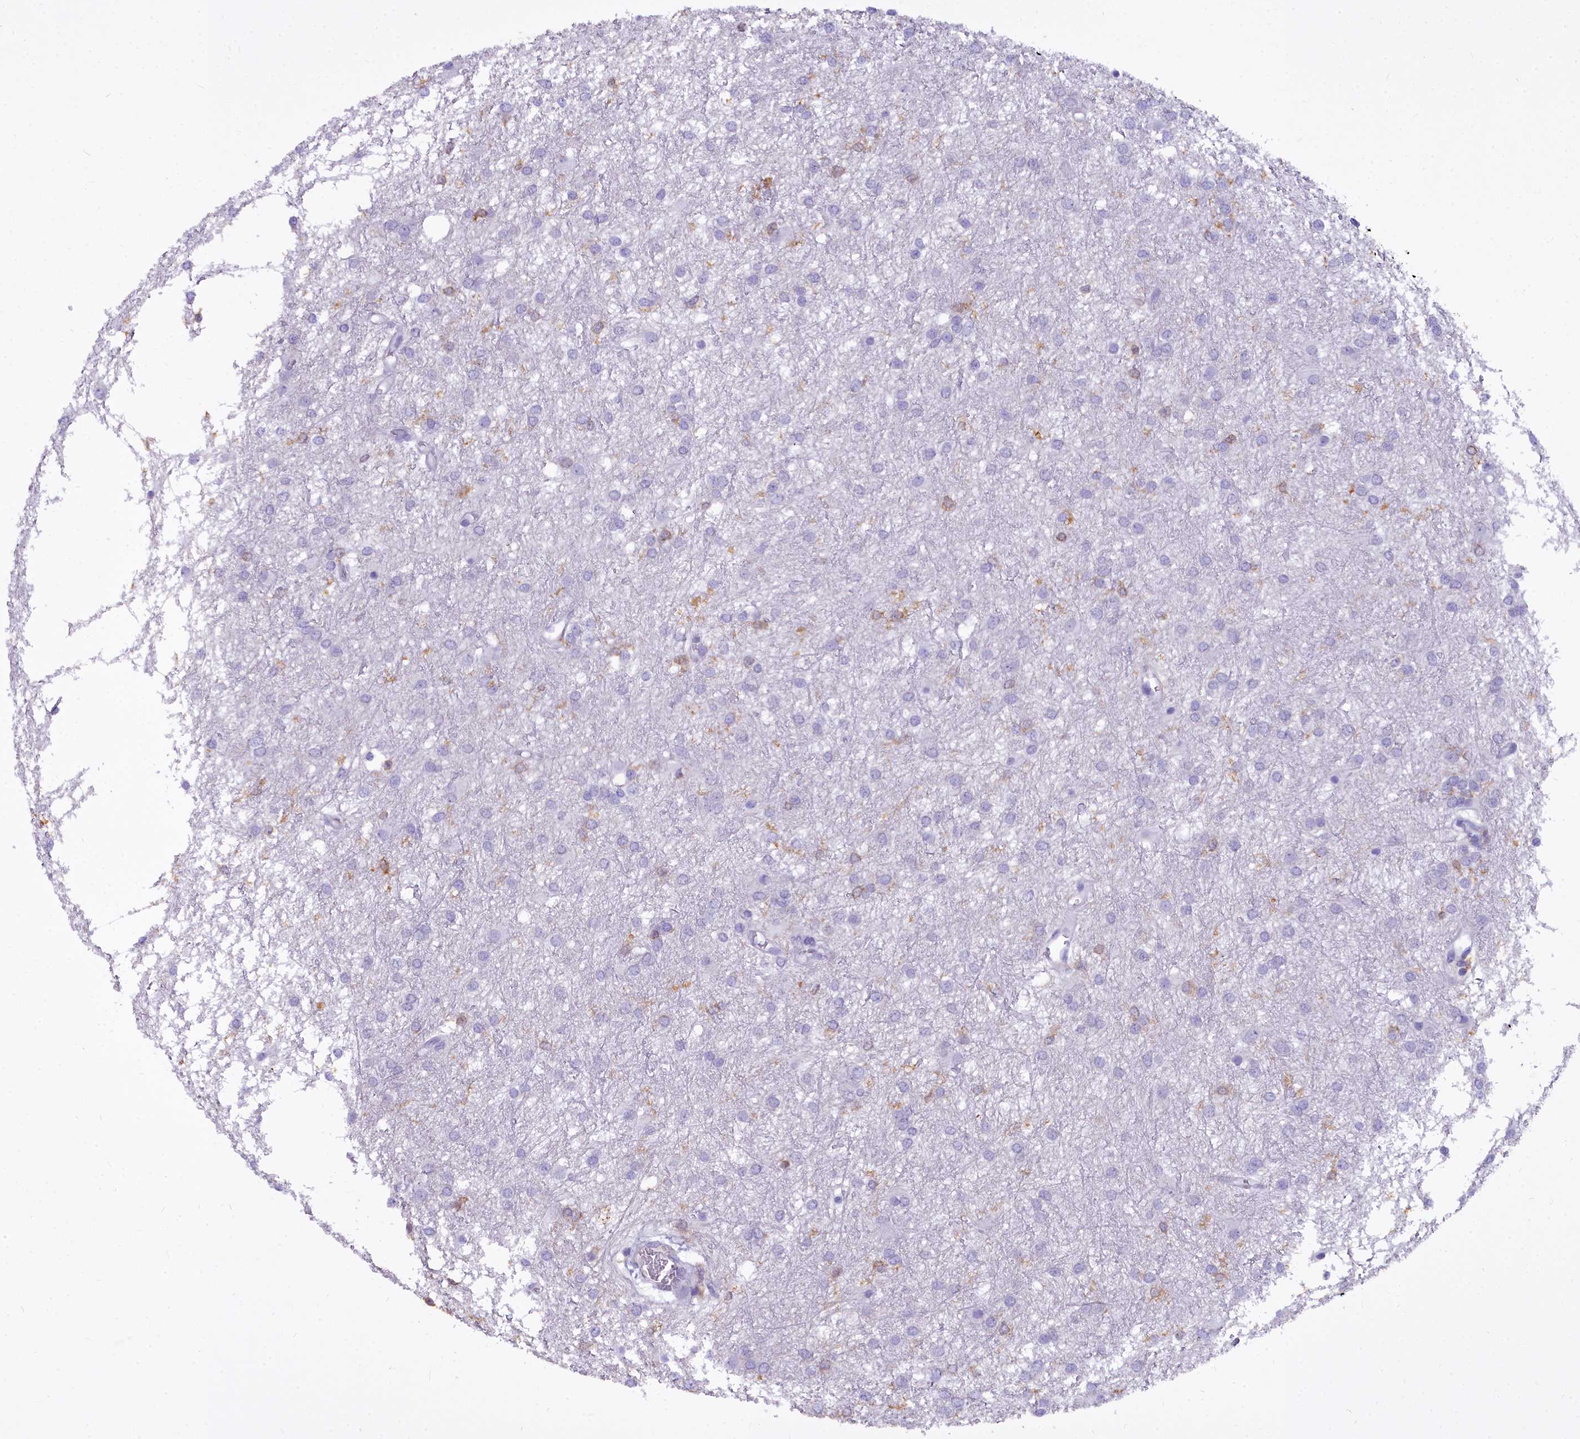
{"staining": {"intensity": "negative", "quantity": "none", "location": "none"}, "tissue": "glioma", "cell_type": "Tumor cells", "image_type": "cancer", "snomed": [{"axis": "morphology", "description": "Glioma, malignant, High grade"}, {"axis": "topography", "description": "Brain"}], "caption": "The image demonstrates no staining of tumor cells in malignant glioma (high-grade).", "gene": "BLNK", "patient": {"sex": "female", "age": 50}}